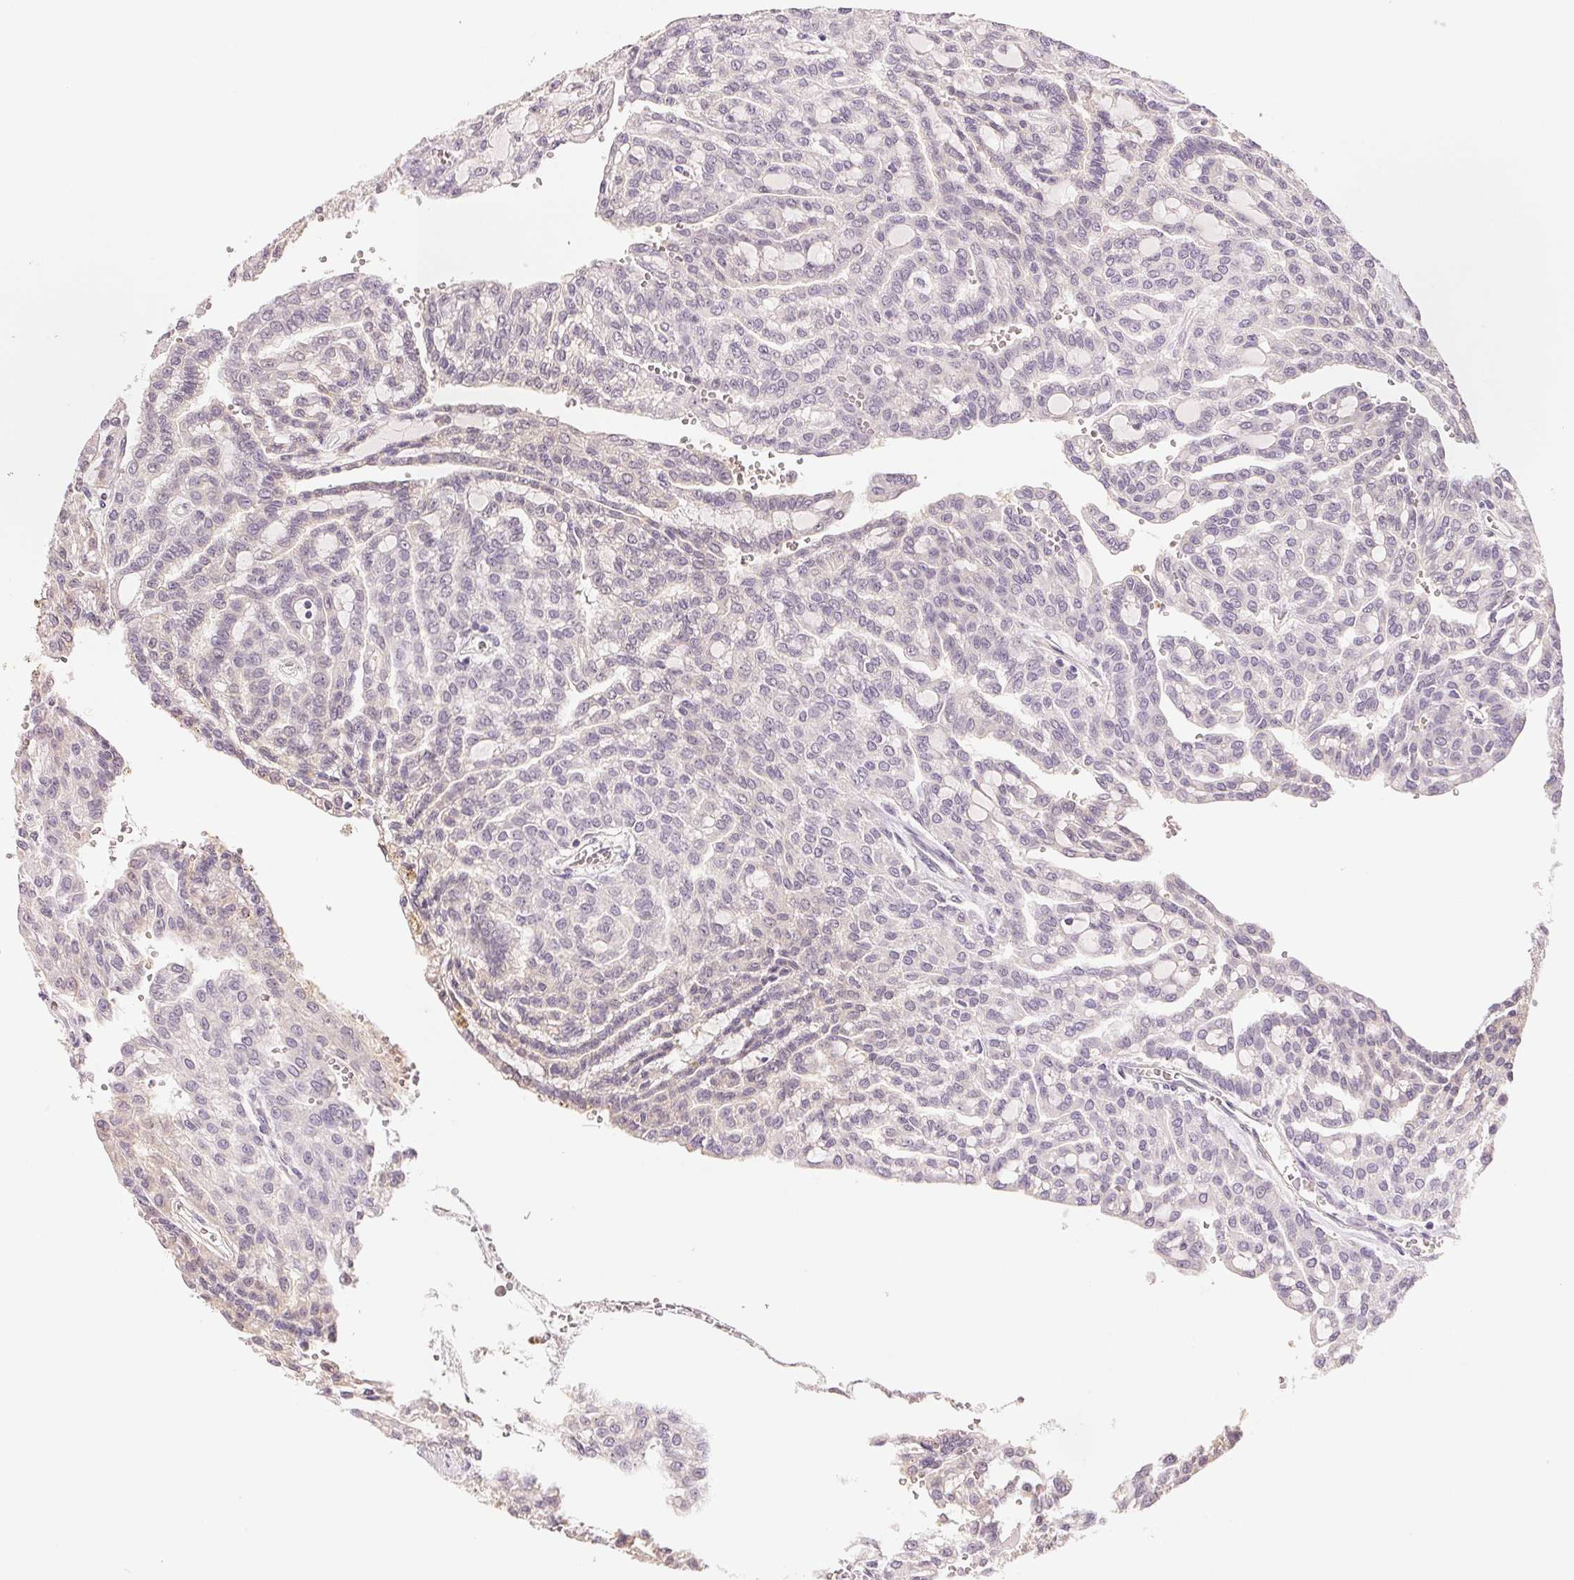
{"staining": {"intensity": "negative", "quantity": "none", "location": "none"}, "tissue": "renal cancer", "cell_type": "Tumor cells", "image_type": "cancer", "snomed": [{"axis": "morphology", "description": "Adenocarcinoma, NOS"}, {"axis": "topography", "description": "Kidney"}], "caption": "There is no significant staining in tumor cells of renal cancer (adenocarcinoma).", "gene": "FNDC4", "patient": {"sex": "male", "age": 63}}